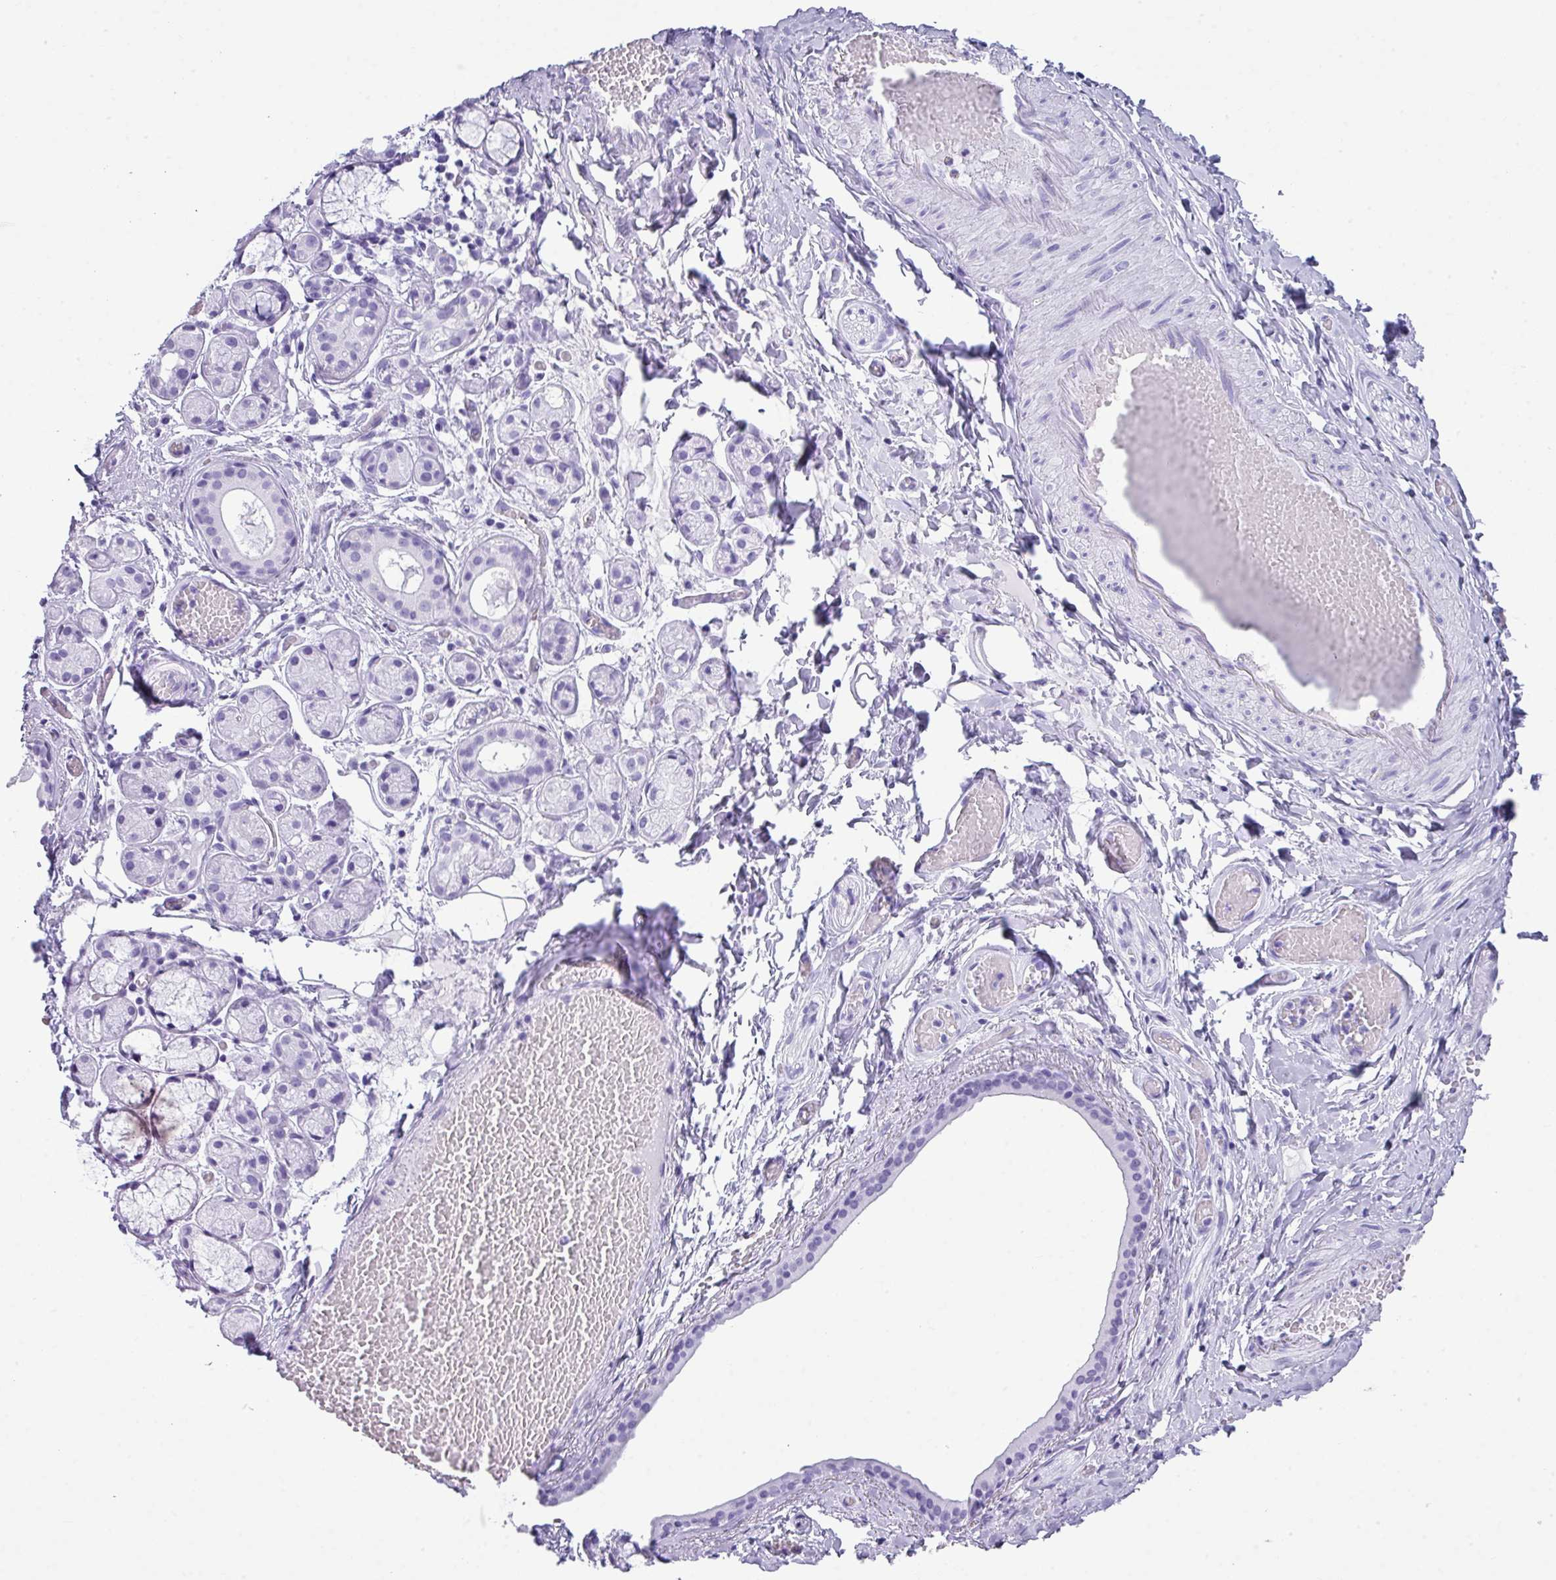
{"staining": {"intensity": "negative", "quantity": "none", "location": "none"}, "tissue": "salivary gland", "cell_type": "Glandular cells", "image_type": "normal", "snomed": [{"axis": "morphology", "description": "Normal tissue, NOS"}, {"axis": "topography", "description": "Salivary gland"}], "caption": "A photomicrograph of salivary gland stained for a protein exhibits no brown staining in glandular cells.", "gene": "ZNF568", "patient": {"sex": "male", "age": 82}}